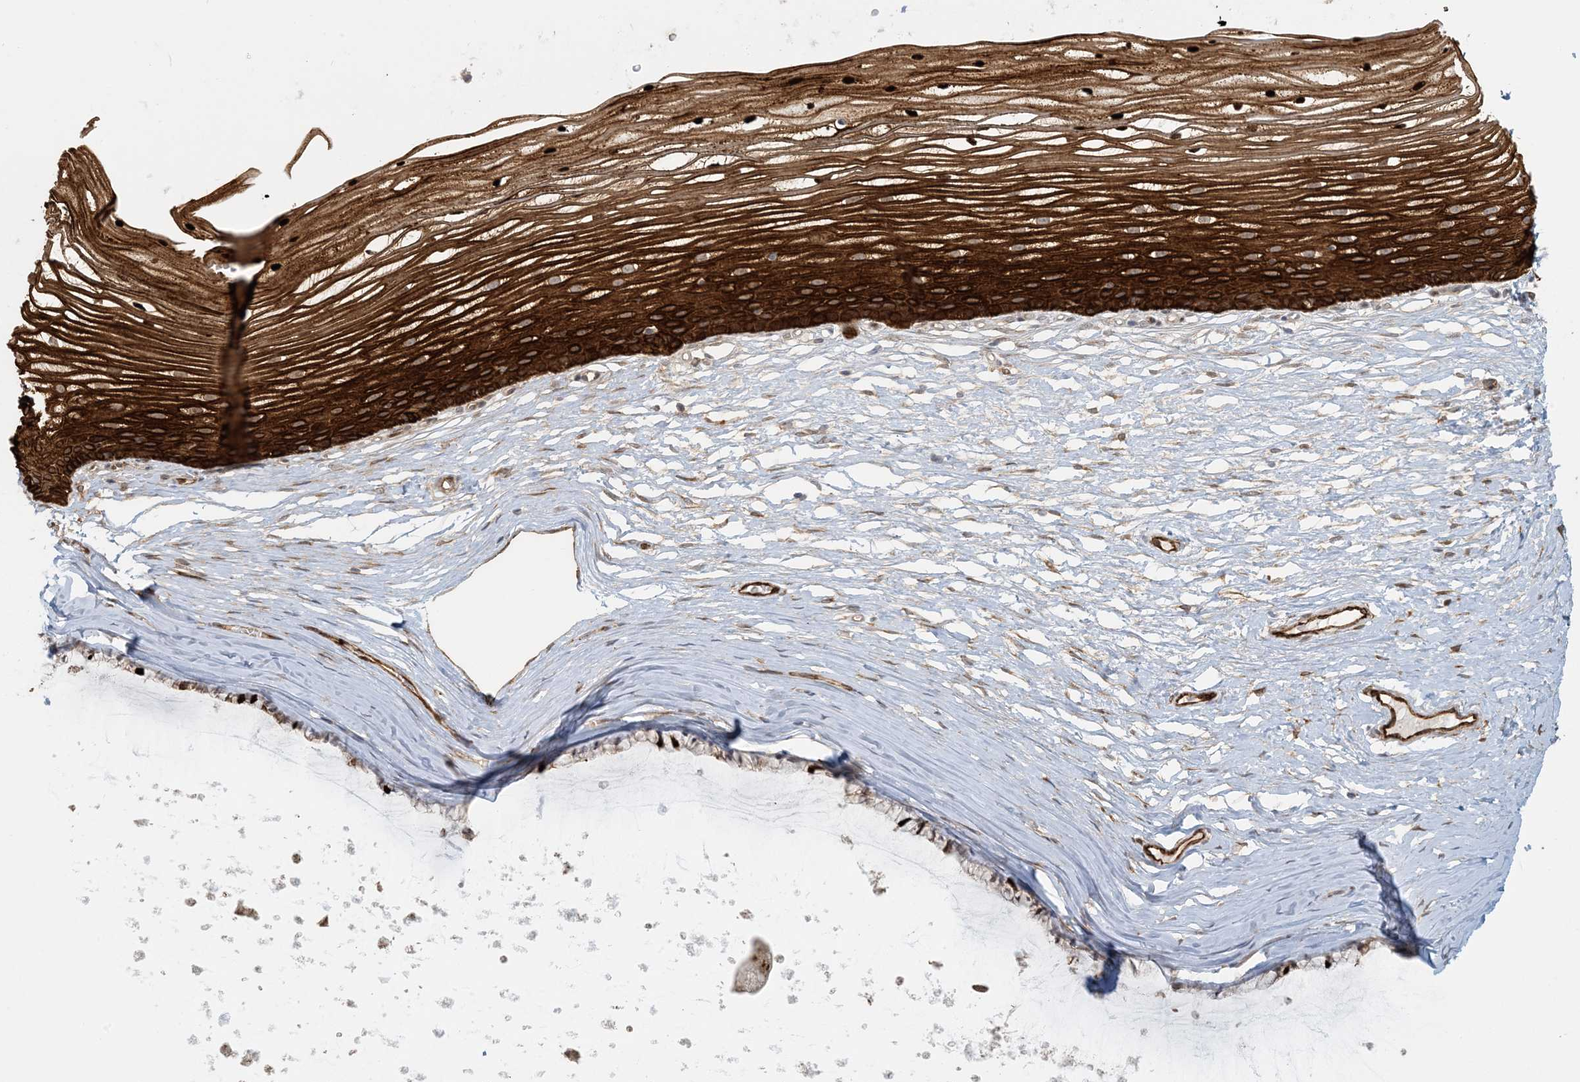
{"staining": {"intensity": "strong", "quantity": ">75%", "location": "cytoplasmic/membranous,nuclear"}, "tissue": "vagina", "cell_type": "Squamous epithelial cells", "image_type": "normal", "snomed": [{"axis": "morphology", "description": "Normal tissue, NOS"}, {"axis": "topography", "description": "Vagina"}, {"axis": "topography", "description": "Cervix"}], "caption": "Protein analysis of unremarkable vagina shows strong cytoplasmic/membranous,nuclear staining in approximately >75% of squamous epithelial cells. (DAB (3,3'-diaminobenzidine) IHC, brown staining for protein, blue staining for nuclei).", "gene": "BCORL1", "patient": {"sex": "female", "age": 40}}